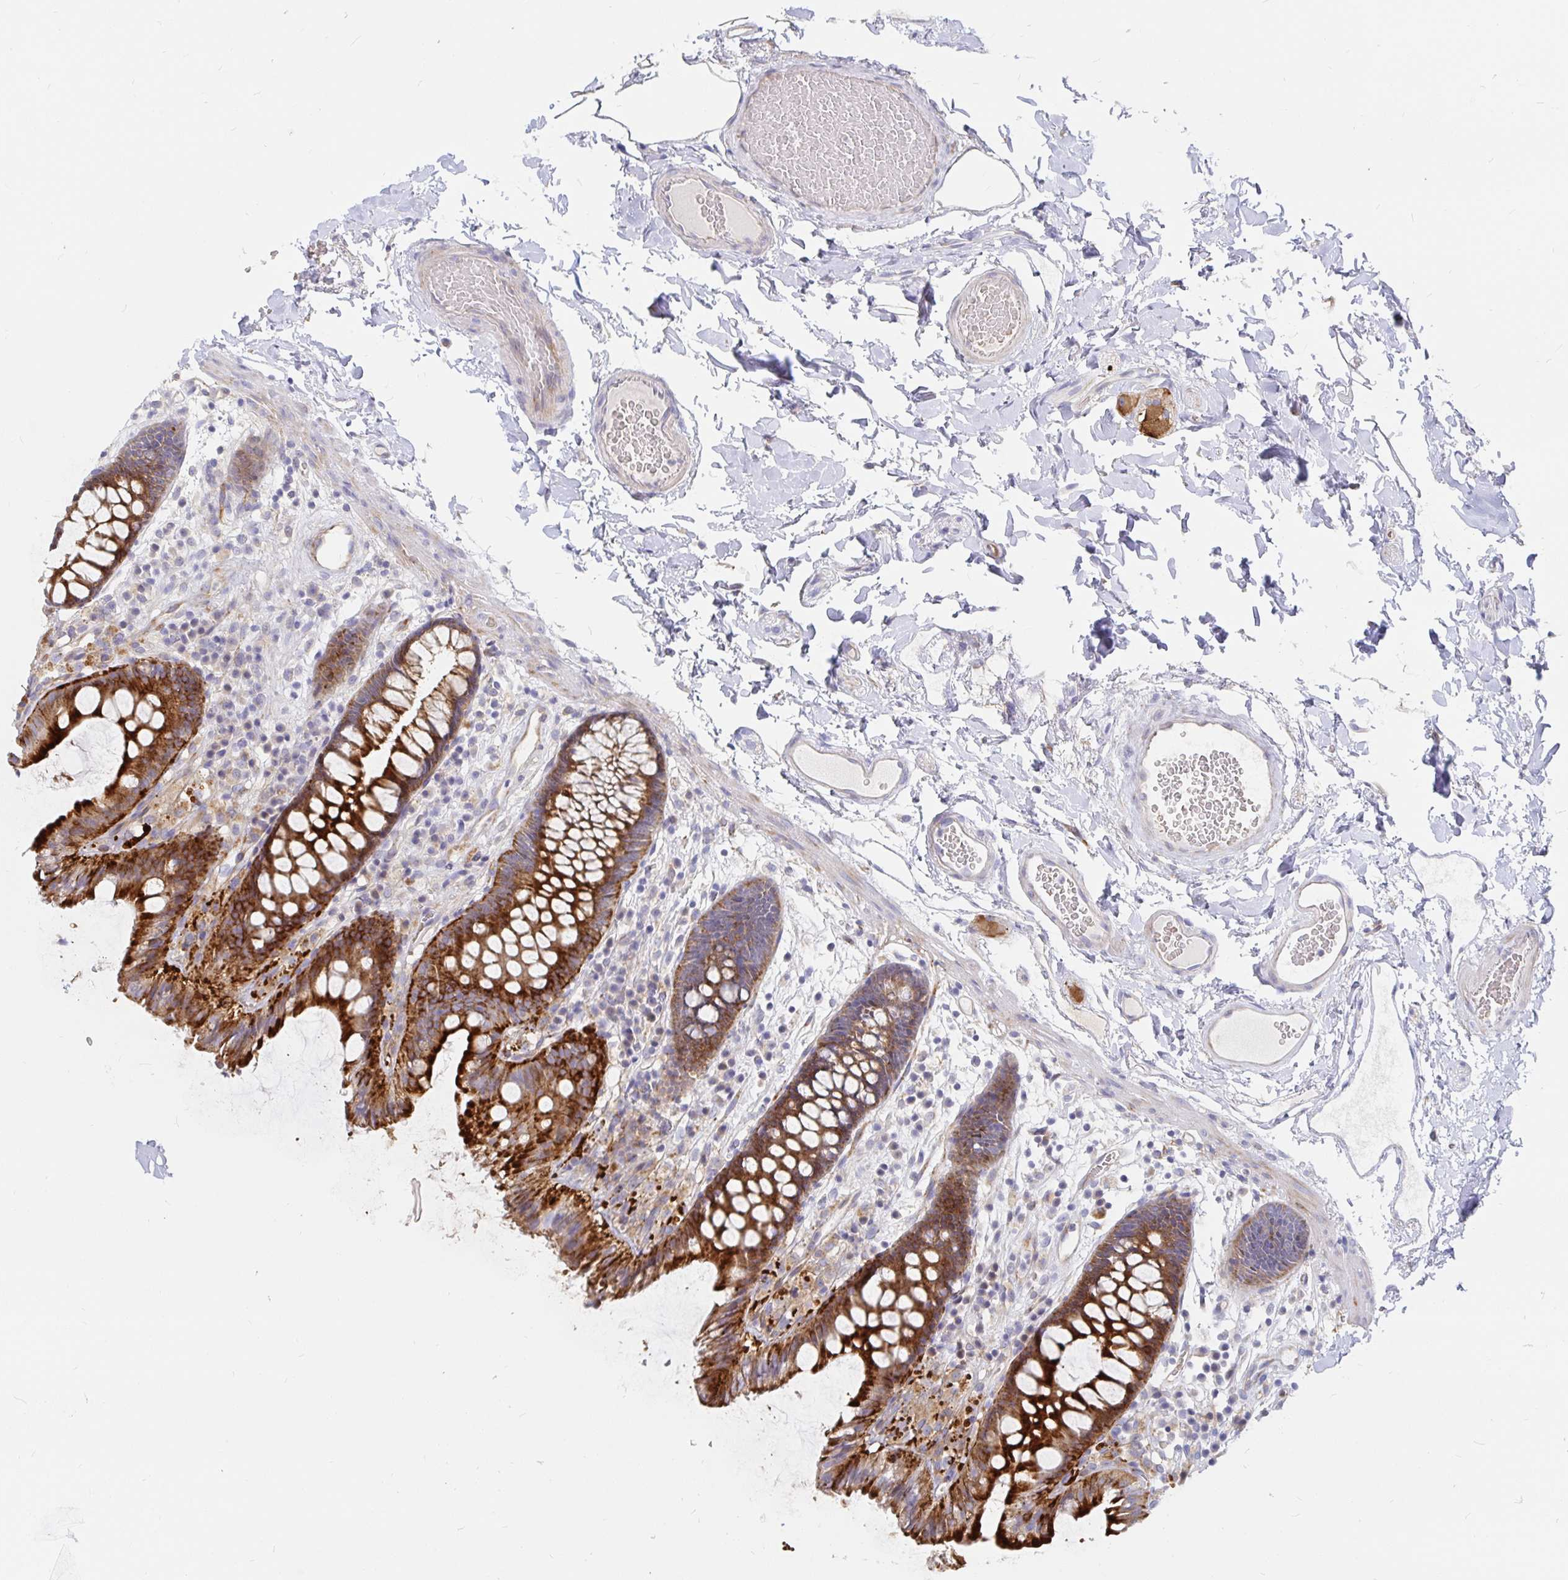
{"staining": {"intensity": "negative", "quantity": "none", "location": "none"}, "tissue": "colon", "cell_type": "Endothelial cells", "image_type": "normal", "snomed": [{"axis": "morphology", "description": "Normal tissue, NOS"}, {"axis": "topography", "description": "Colon"}], "caption": "This is an IHC photomicrograph of normal colon. There is no positivity in endothelial cells.", "gene": "KCTD19", "patient": {"sex": "male", "age": 84}}